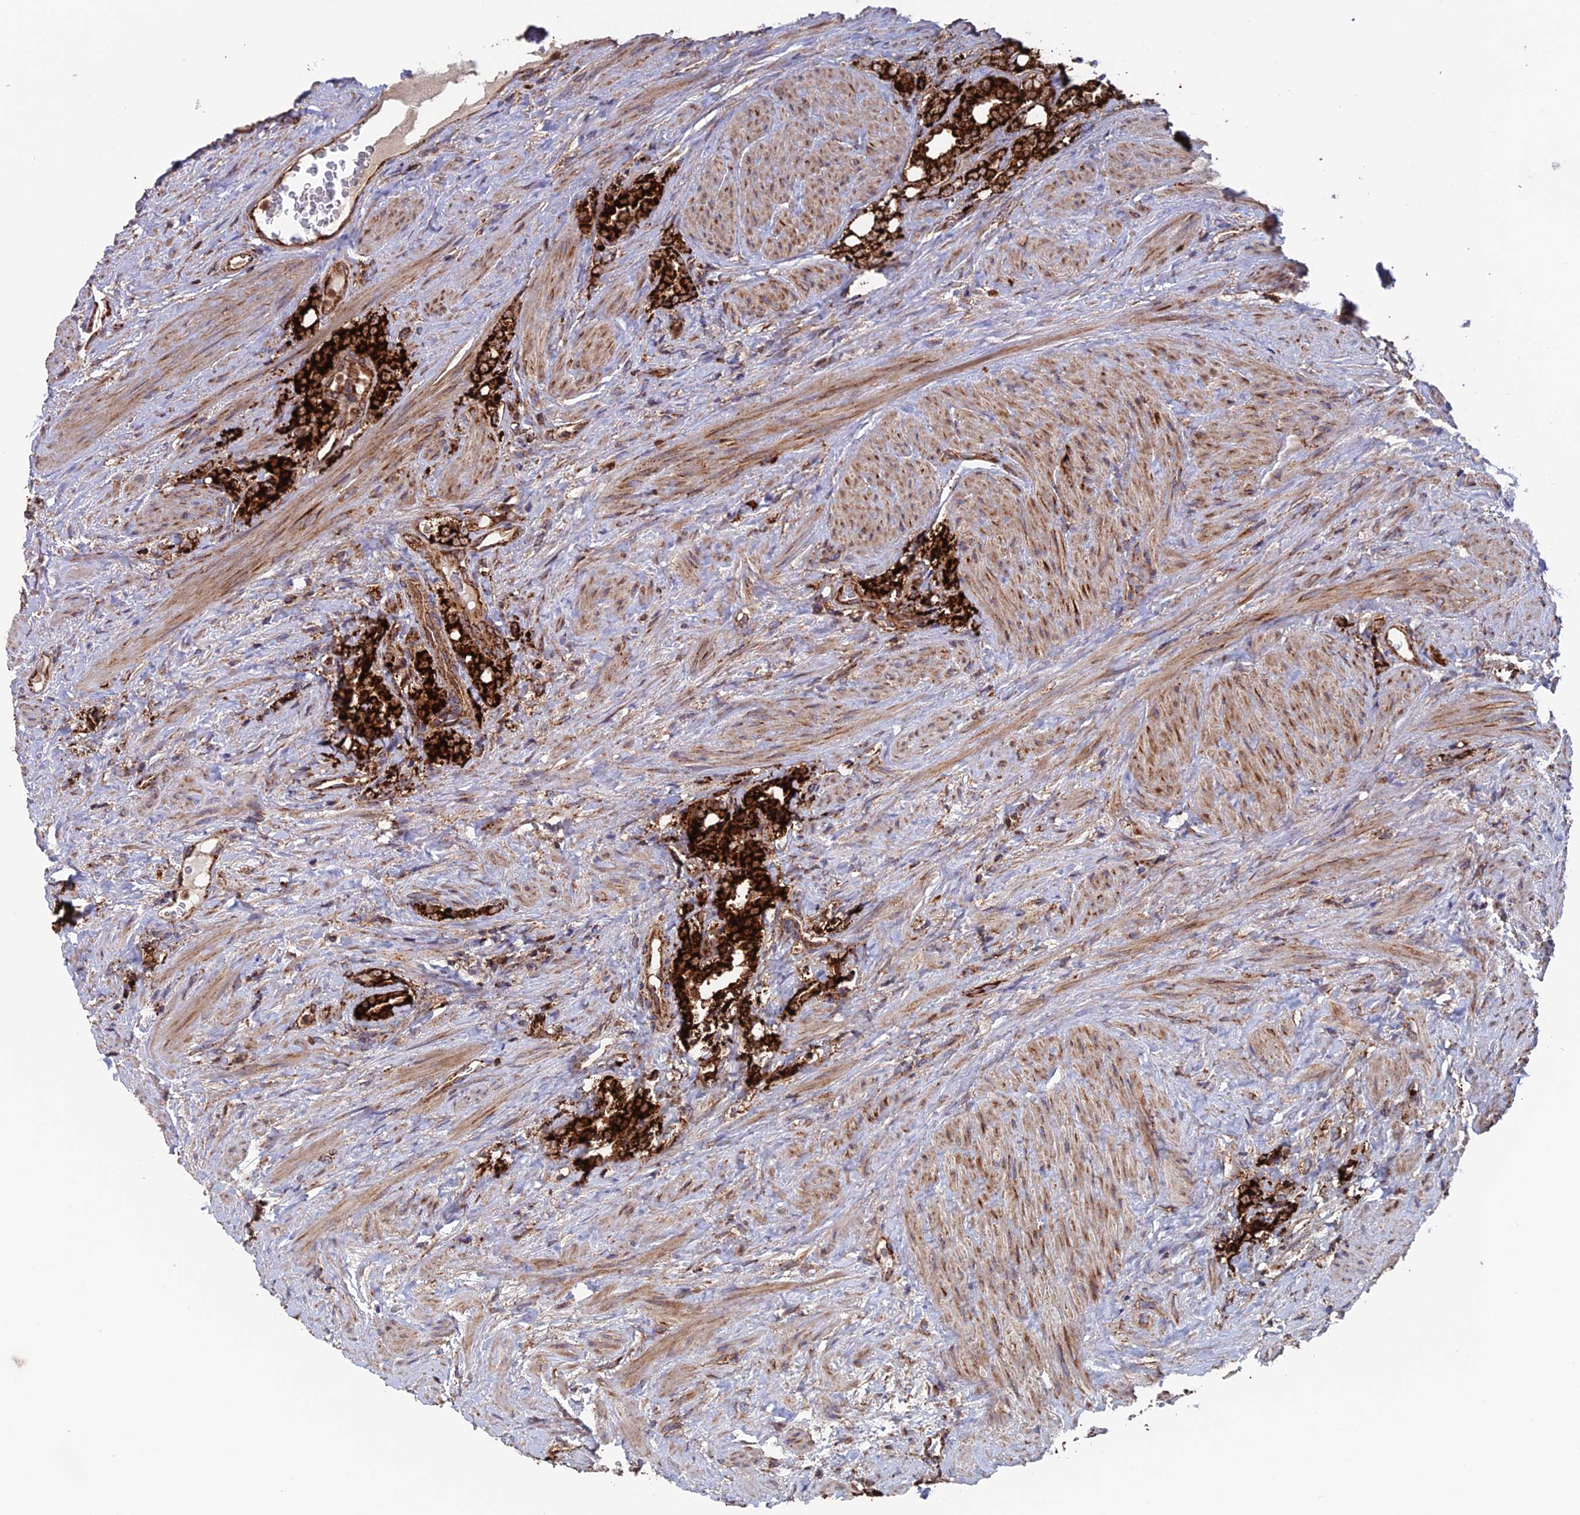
{"staining": {"intensity": "strong", "quantity": ">75%", "location": "cytoplasmic/membranous"}, "tissue": "prostate cancer", "cell_type": "Tumor cells", "image_type": "cancer", "snomed": [{"axis": "morphology", "description": "Adenocarcinoma, High grade"}, {"axis": "topography", "description": "Prostate"}], "caption": "Protein analysis of prostate high-grade adenocarcinoma tissue demonstrates strong cytoplasmic/membranous staining in about >75% of tumor cells.", "gene": "DTYMK", "patient": {"sex": "male", "age": 64}}